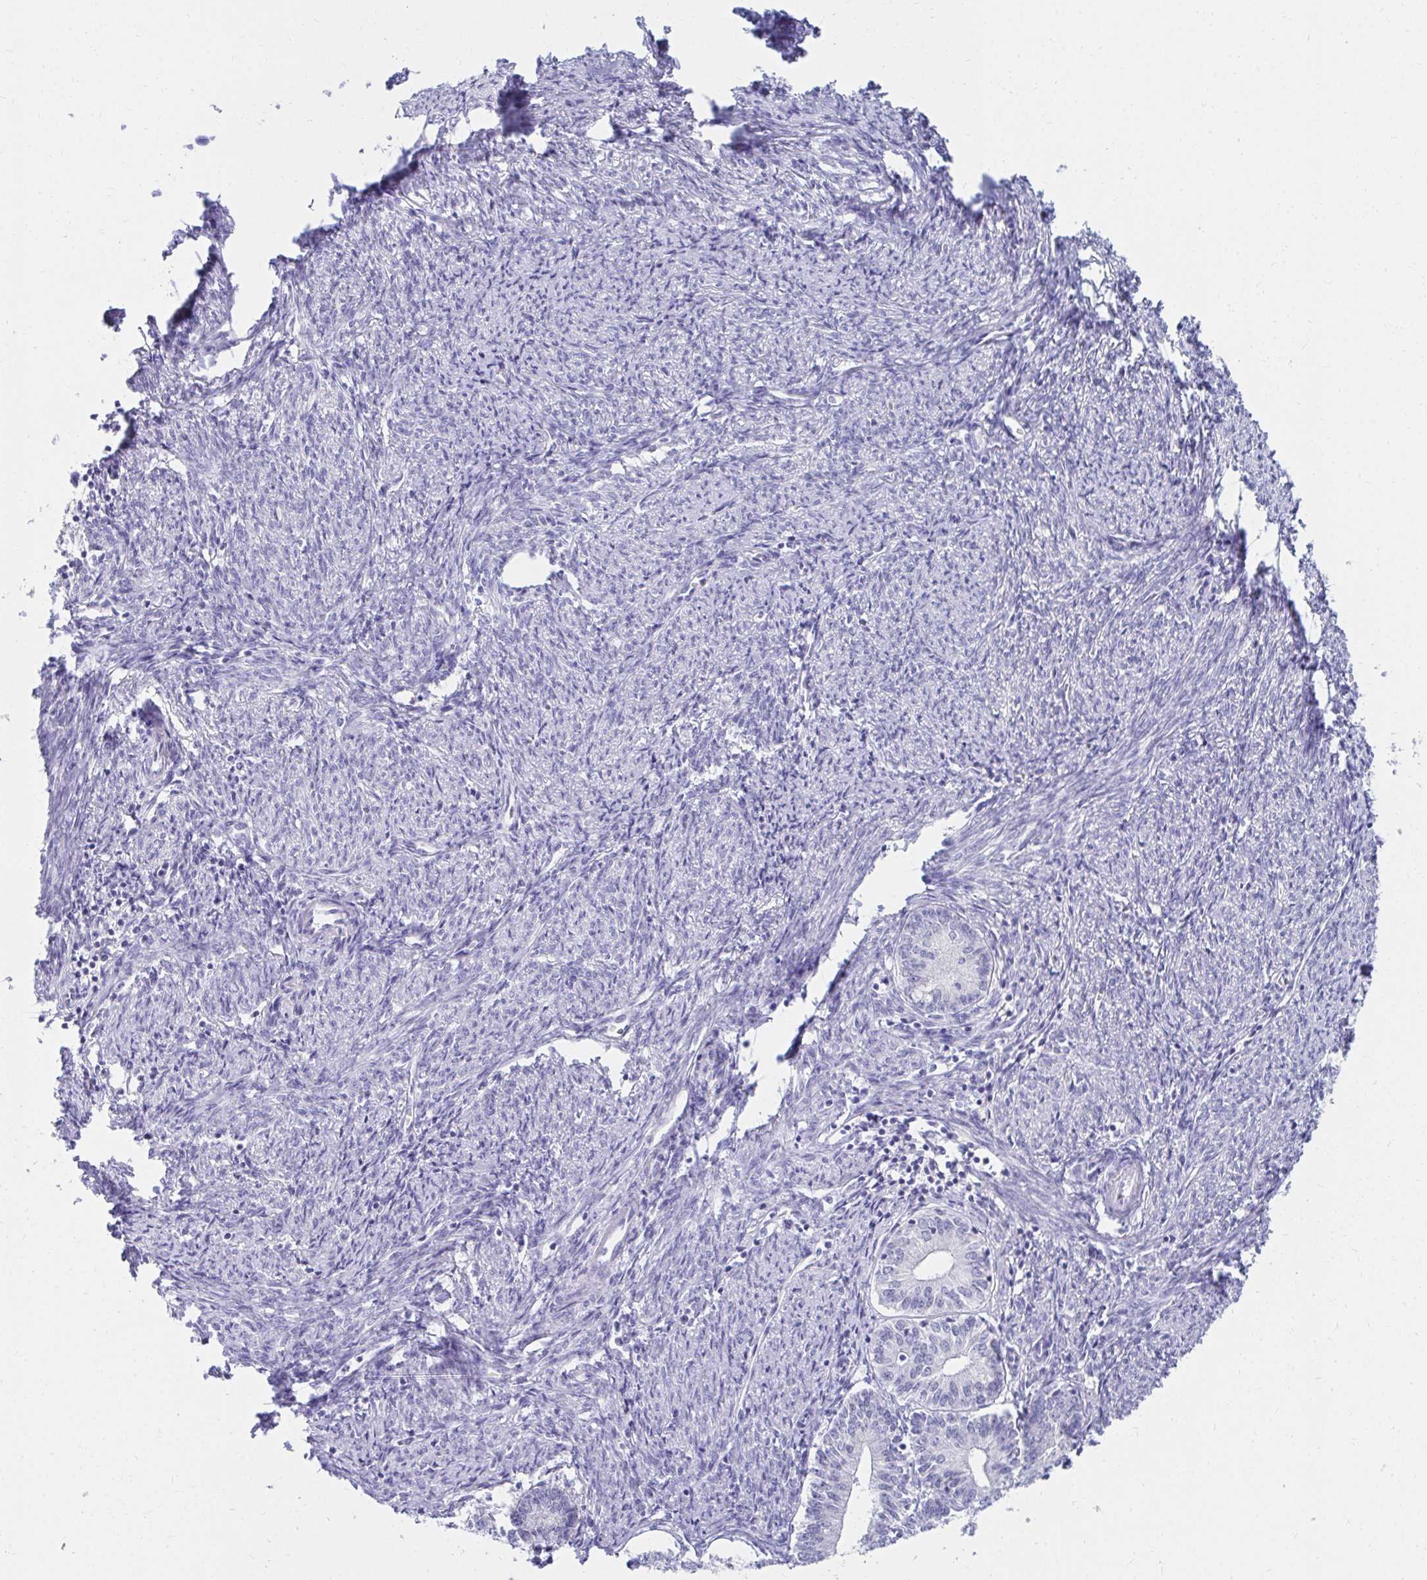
{"staining": {"intensity": "negative", "quantity": "none", "location": "none"}, "tissue": "endometrial cancer", "cell_type": "Tumor cells", "image_type": "cancer", "snomed": [{"axis": "morphology", "description": "Adenocarcinoma, NOS"}, {"axis": "topography", "description": "Endometrium"}], "caption": "Tumor cells are negative for protein expression in human endometrial cancer (adenocarcinoma). (DAB (3,3'-diaminobenzidine) IHC with hematoxylin counter stain).", "gene": "C19orf81", "patient": {"sex": "female", "age": 61}}